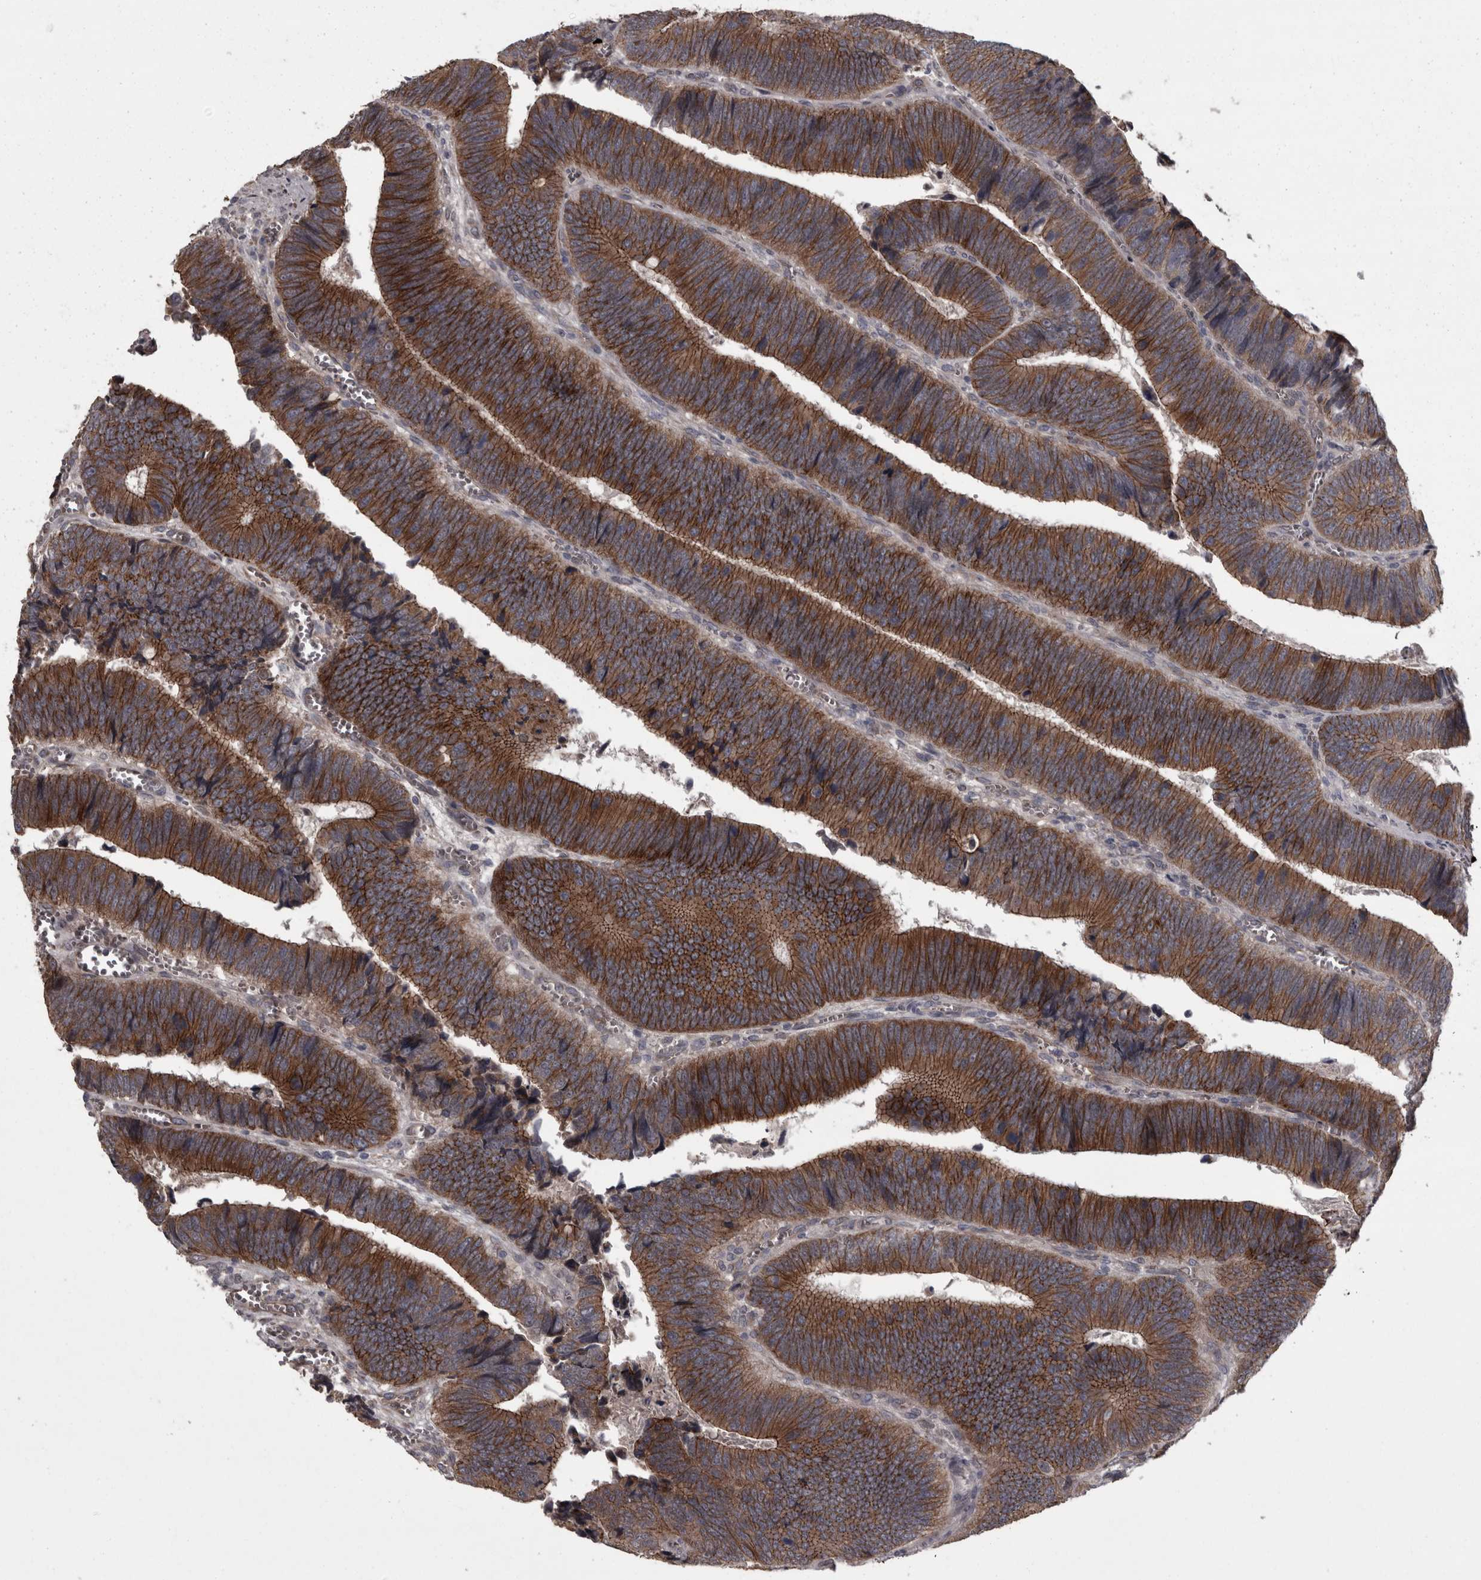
{"staining": {"intensity": "moderate", "quantity": ">75%", "location": "cytoplasmic/membranous"}, "tissue": "colorectal cancer", "cell_type": "Tumor cells", "image_type": "cancer", "snomed": [{"axis": "morphology", "description": "Inflammation, NOS"}, {"axis": "morphology", "description": "Adenocarcinoma, NOS"}, {"axis": "topography", "description": "Colon"}], "caption": "IHC staining of colorectal cancer, which shows medium levels of moderate cytoplasmic/membranous positivity in about >75% of tumor cells indicating moderate cytoplasmic/membranous protein positivity. The staining was performed using DAB (brown) for protein detection and nuclei were counterstained in hematoxylin (blue).", "gene": "PCDH17", "patient": {"sex": "male", "age": 72}}